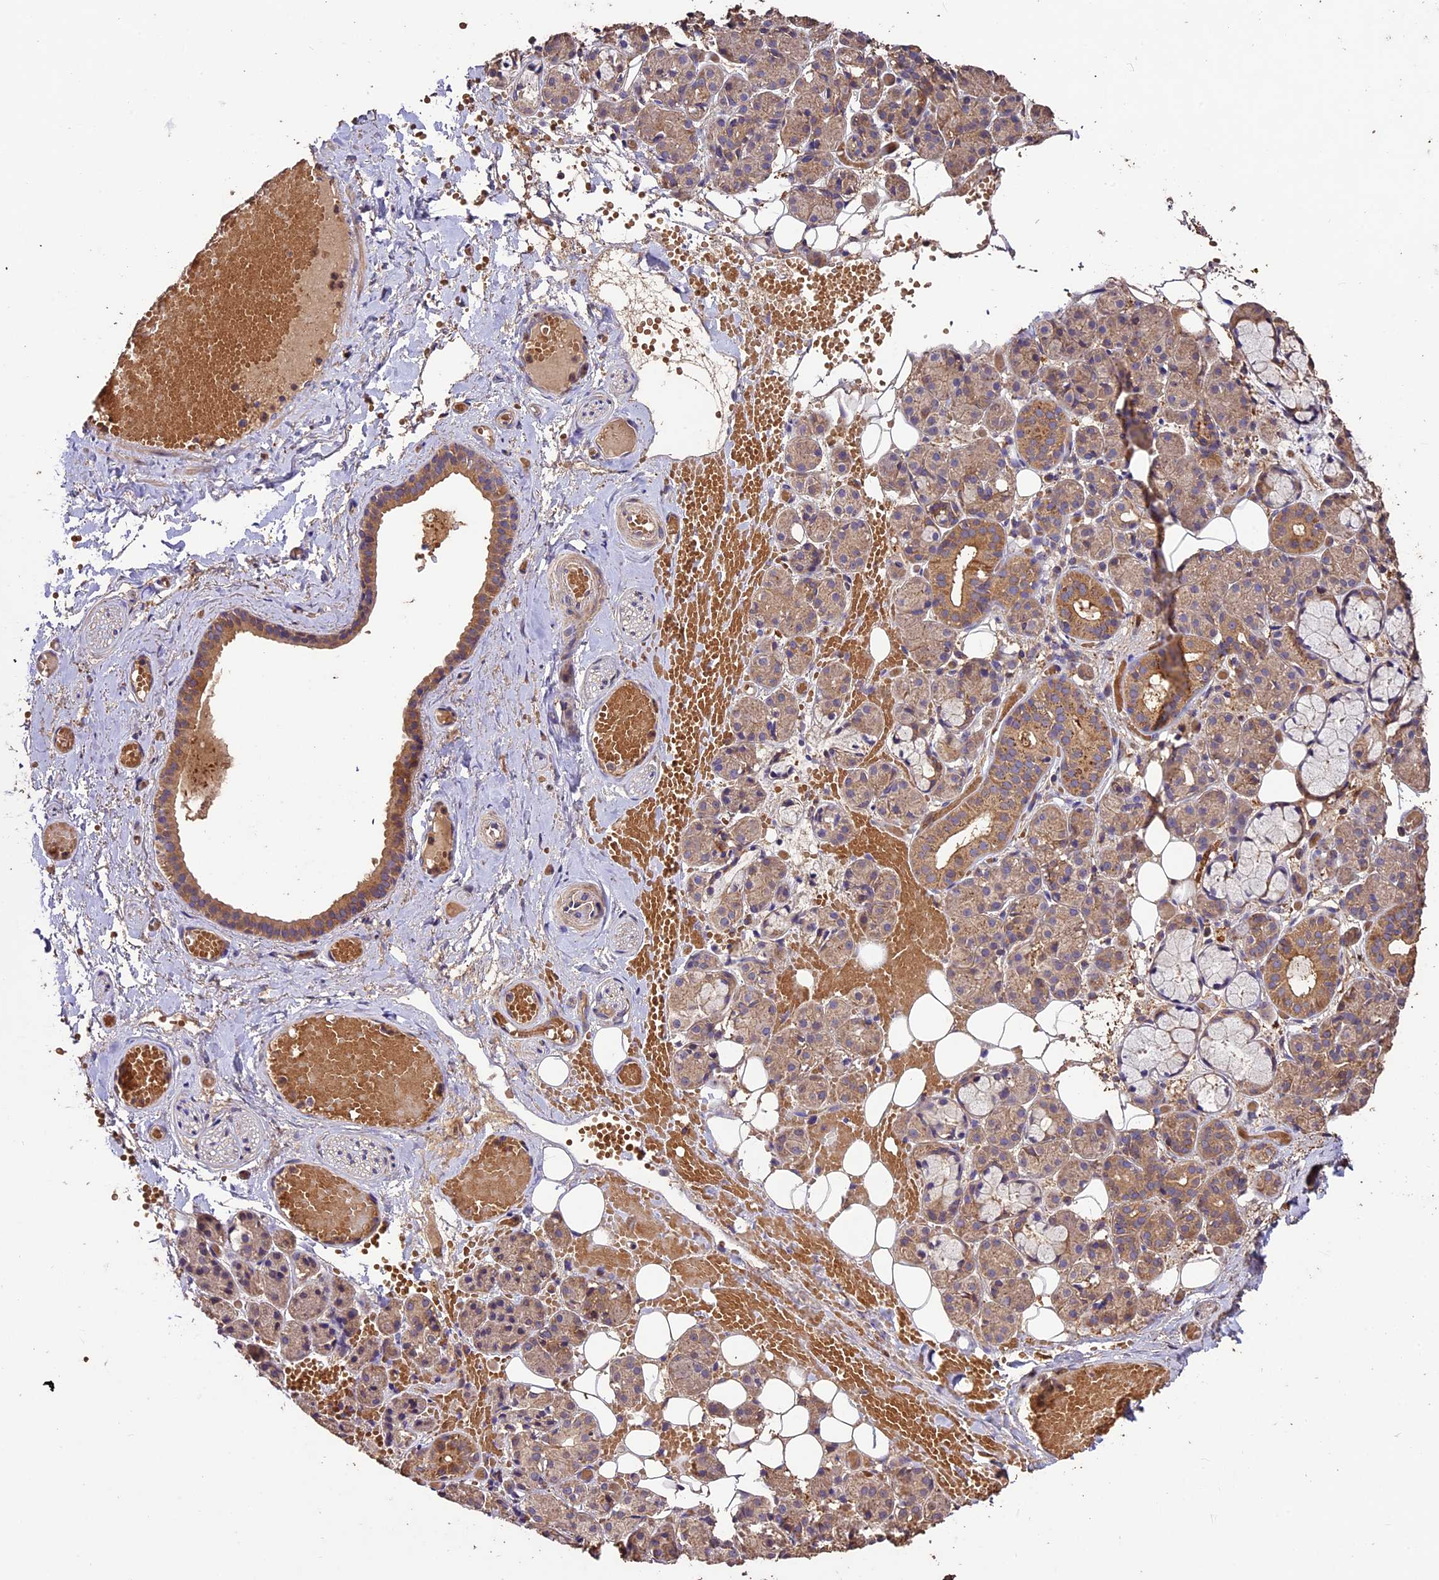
{"staining": {"intensity": "moderate", "quantity": "25%-75%", "location": "cytoplasmic/membranous"}, "tissue": "salivary gland", "cell_type": "Glandular cells", "image_type": "normal", "snomed": [{"axis": "morphology", "description": "Normal tissue, NOS"}, {"axis": "topography", "description": "Salivary gland"}], "caption": "Salivary gland stained for a protein (brown) shows moderate cytoplasmic/membranous positive expression in about 25%-75% of glandular cells.", "gene": "CRLF1", "patient": {"sex": "male", "age": 63}}